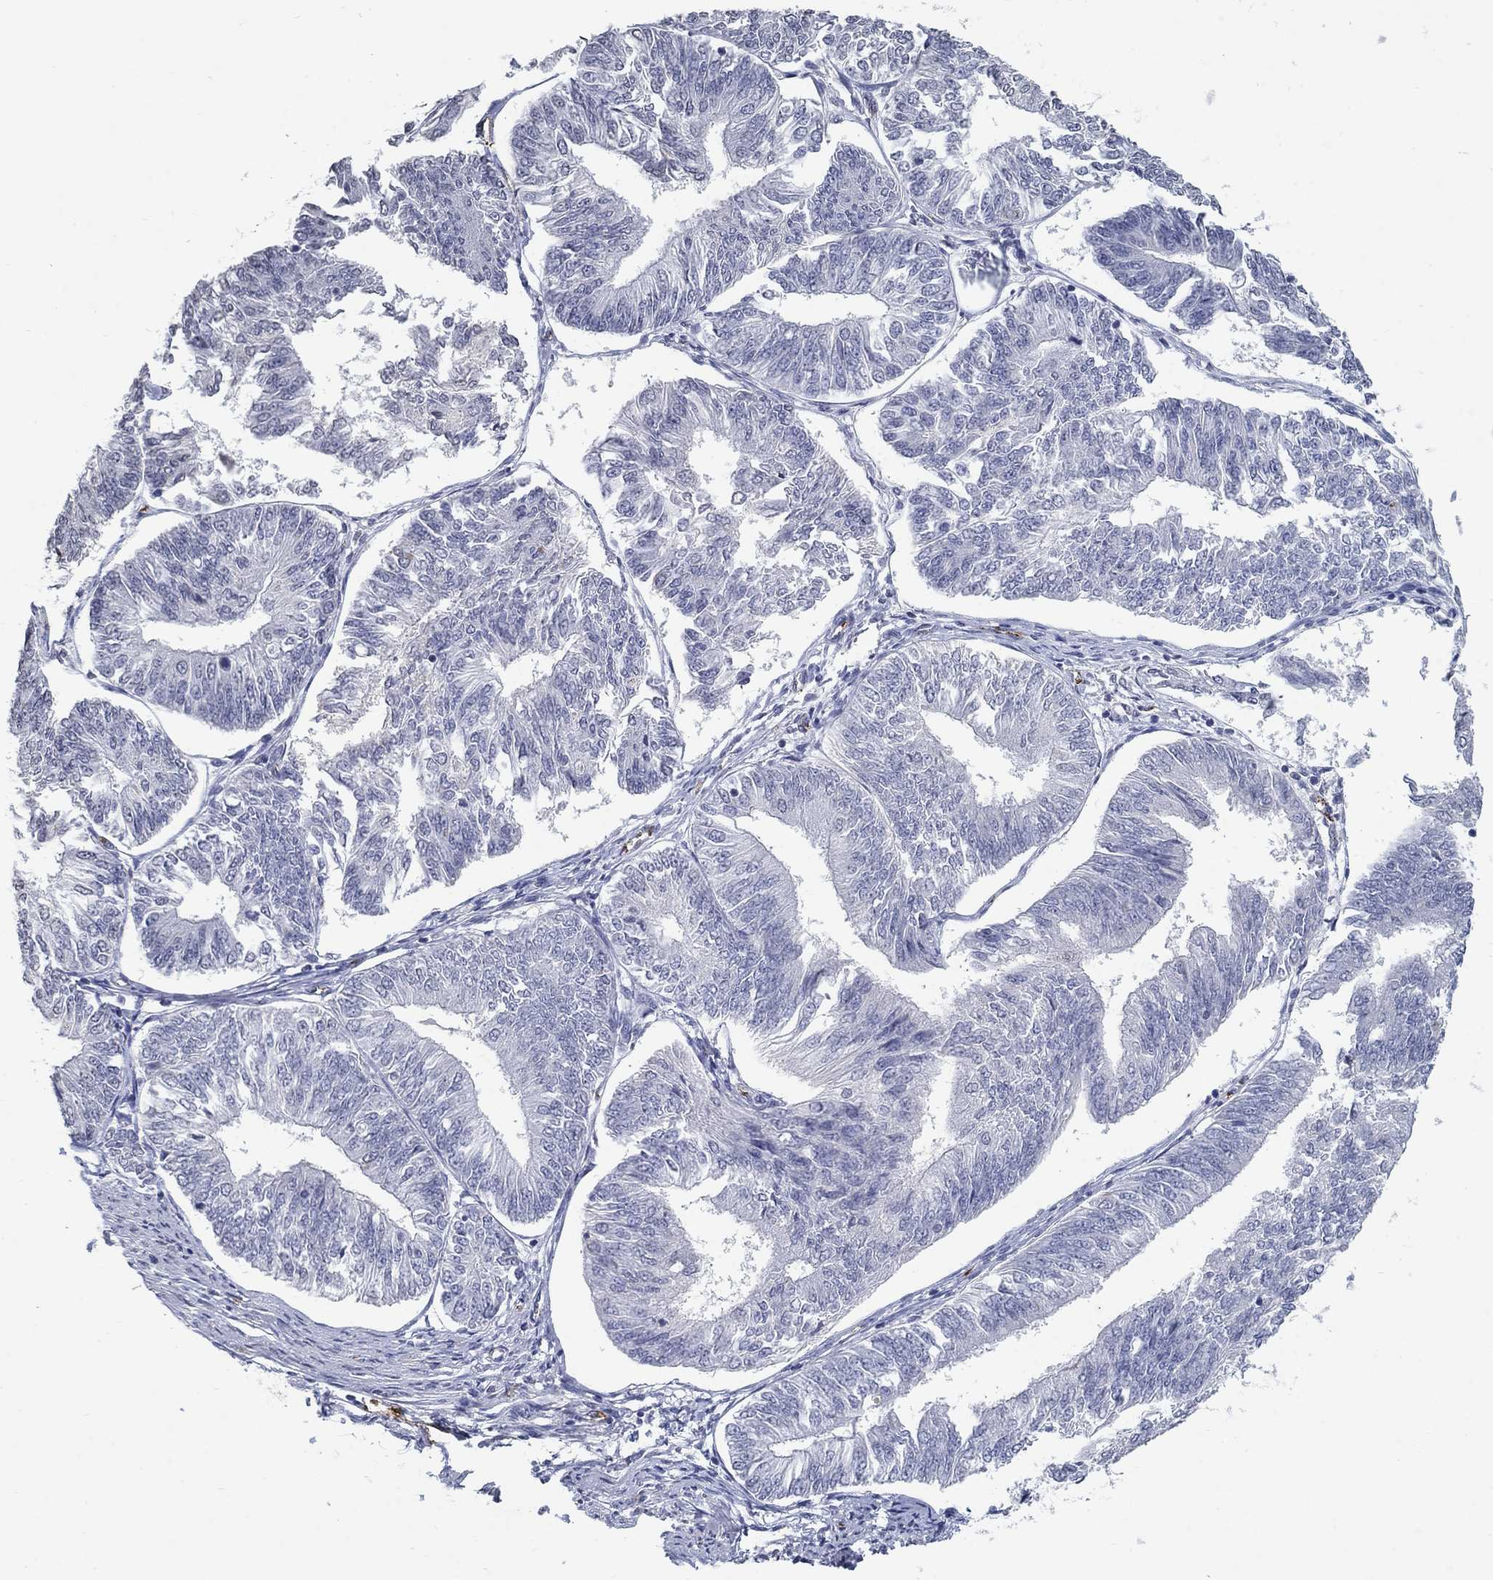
{"staining": {"intensity": "negative", "quantity": "none", "location": "none"}, "tissue": "endometrial cancer", "cell_type": "Tumor cells", "image_type": "cancer", "snomed": [{"axis": "morphology", "description": "Adenocarcinoma, NOS"}, {"axis": "topography", "description": "Endometrium"}], "caption": "This is an immunohistochemistry photomicrograph of endometrial cancer. There is no expression in tumor cells.", "gene": "TINAG", "patient": {"sex": "female", "age": 58}}